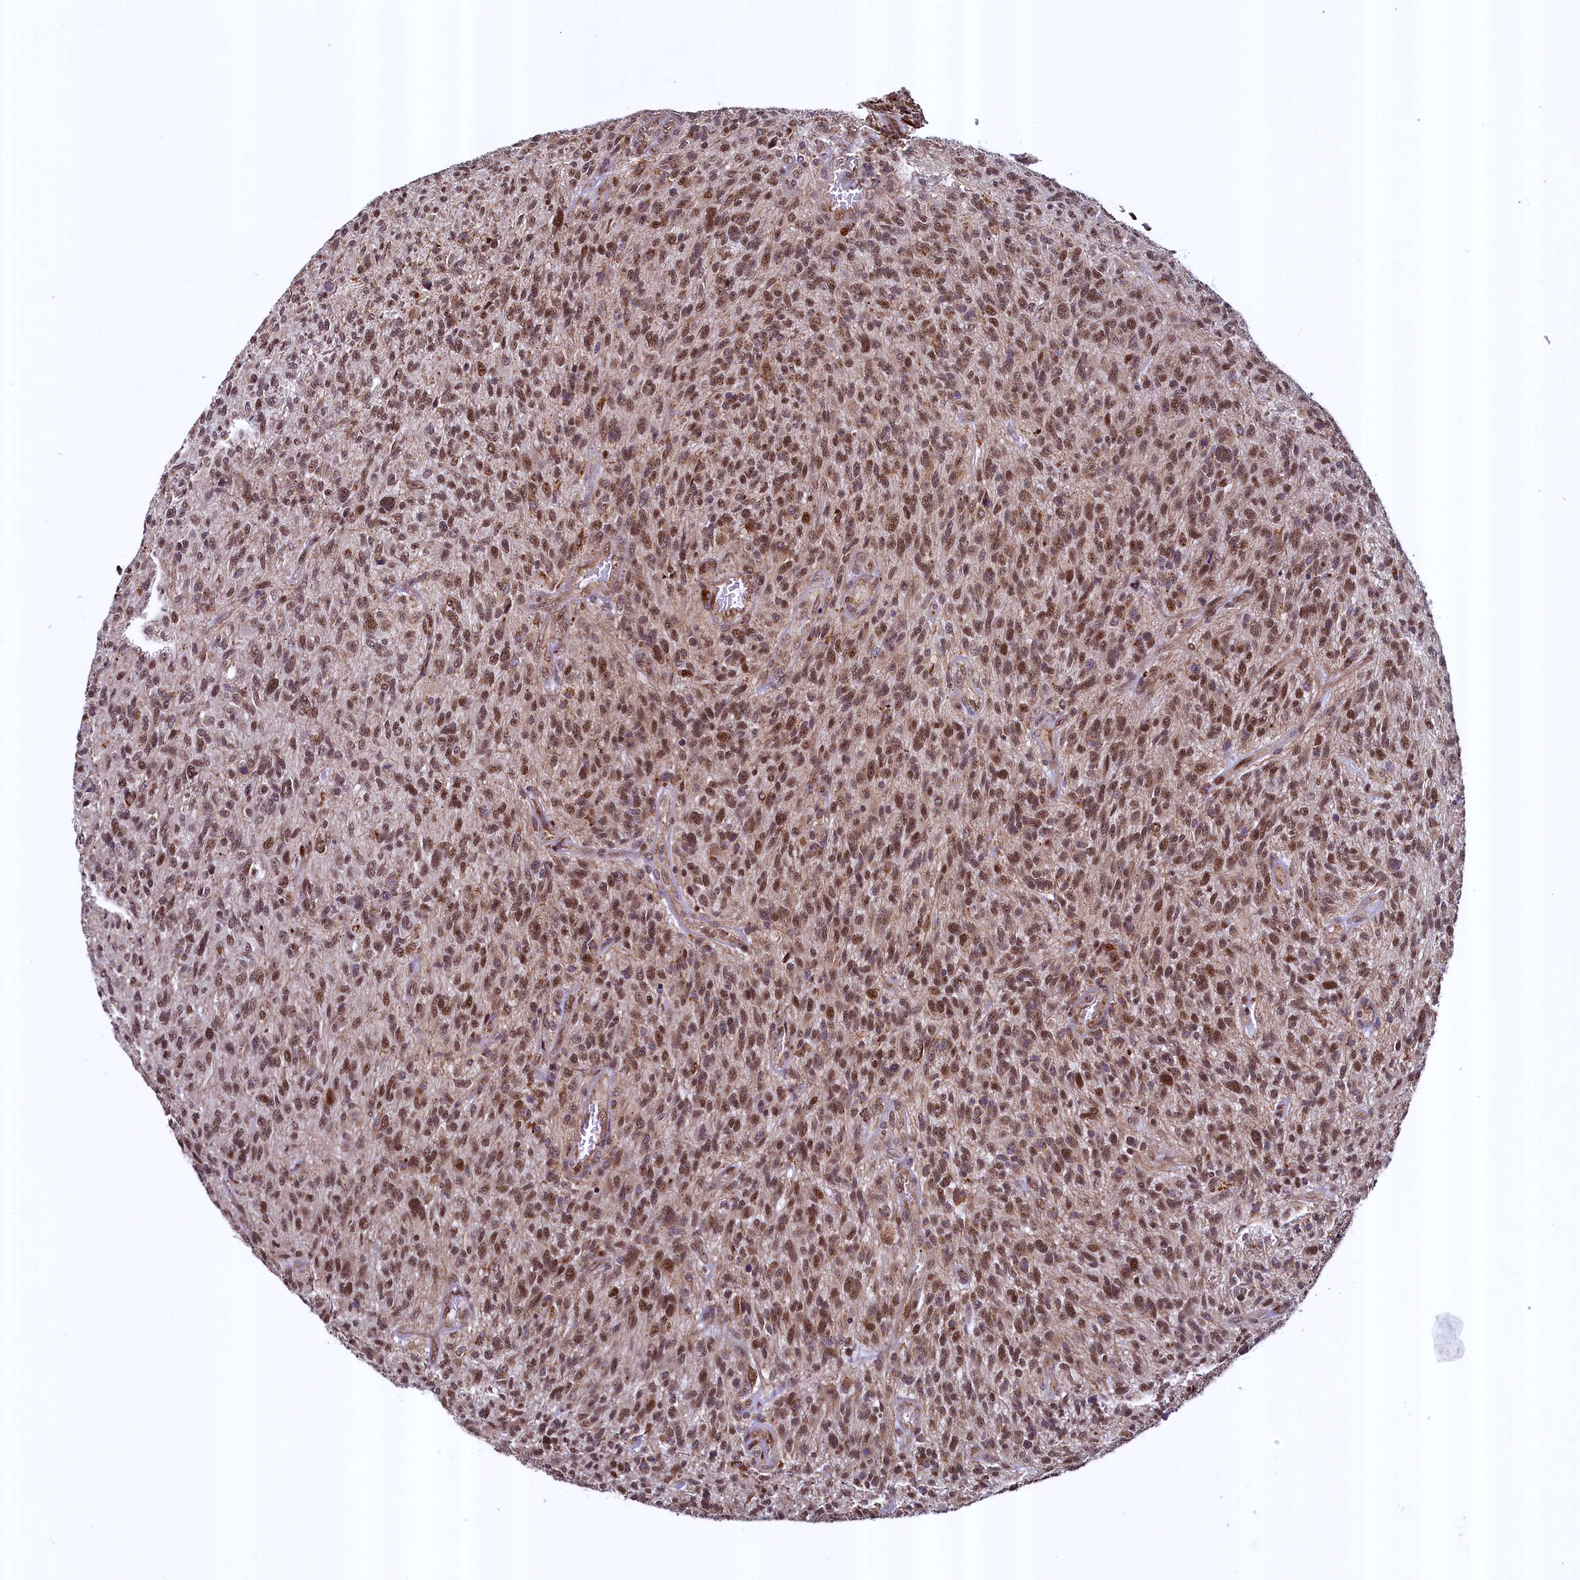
{"staining": {"intensity": "moderate", "quantity": ">75%", "location": "nuclear"}, "tissue": "glioma", "cell_type": "Tumor cells", "image_type": "cancer", "snomed": [{"axis": "morphology", "description": "Glioma, malignant, High grade"}, {"axis": "topography", "description": "Brain"}], "caption": "High-magnification brightfield microscopy of malignant glioma (high-grade) stained with DAB (brown) and counterstained with hematoxylin (blue). tumor cells exhibit moderate nuclear expression is seen in about>75% of cells.", "gene": "ZNF577", "patient": {"sex": "male", "age": 47}}